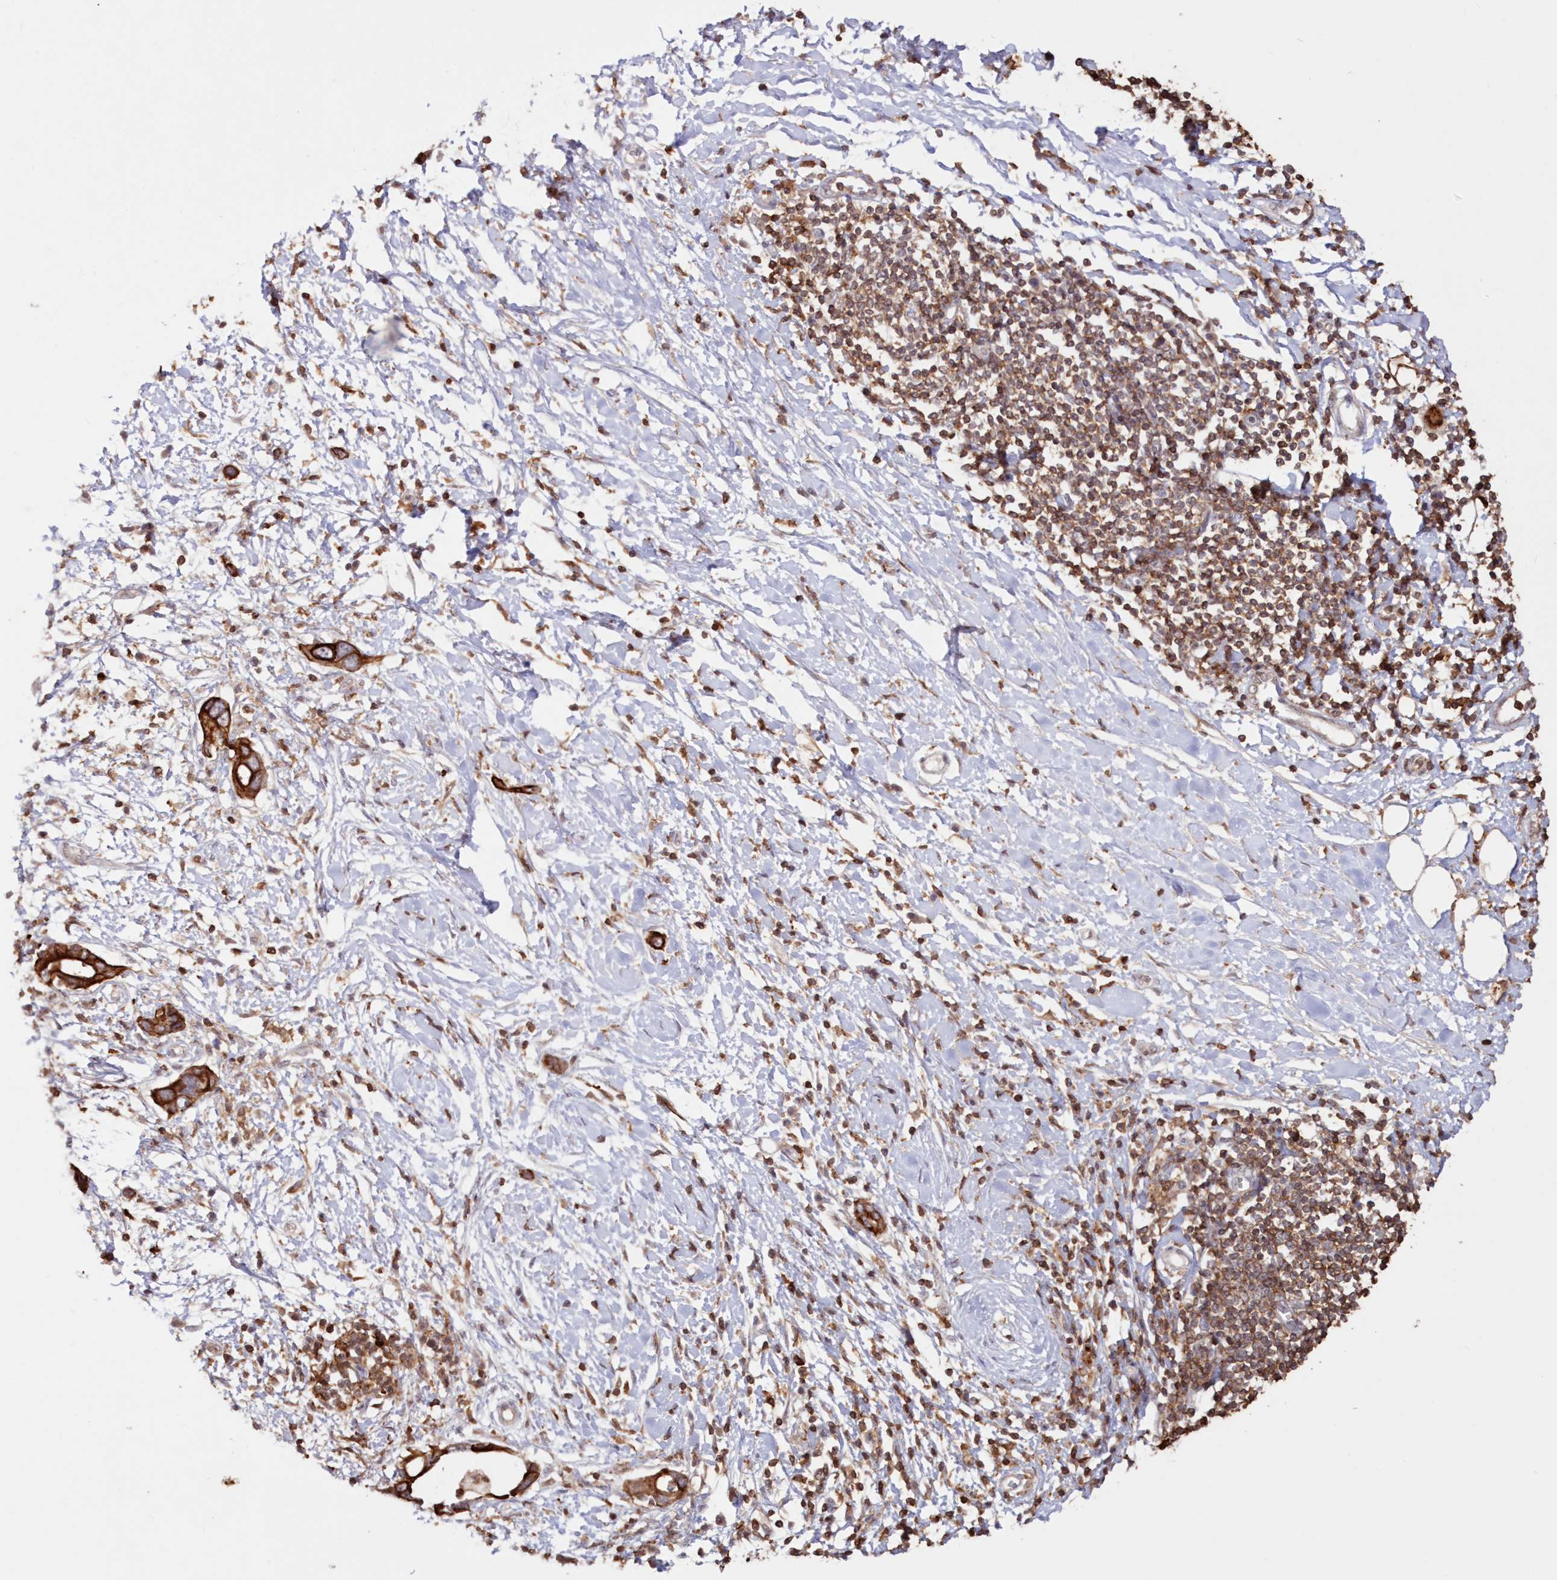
{"staining": {"intensity": "strong", "quantity": ">75%", "location": "cytoplasmic/membranous"}, "tissue": "pancreatic cancer", "cell_type": "Tumor cells", "image_type": "cancer", "snomed": [{"axis": "morphology", "description": "Normal tissue, NOS"}, {"axis": "morphology", "description": "Adenocarcinoma, NOS"}, {"axis": "topography", "description": "Pancreas"}, {"axis": "topography", "description": "Peripheral nerve tissue"}], "caption": "Pancreatic adenocarcinoma was stained to show a protein in brown. There is high levels of strong cytoplasmic/membranous positivity in approximately >75% of tumor cells.", "gene": "SNED1", "patient": {"sex": "male", "age": 59}}